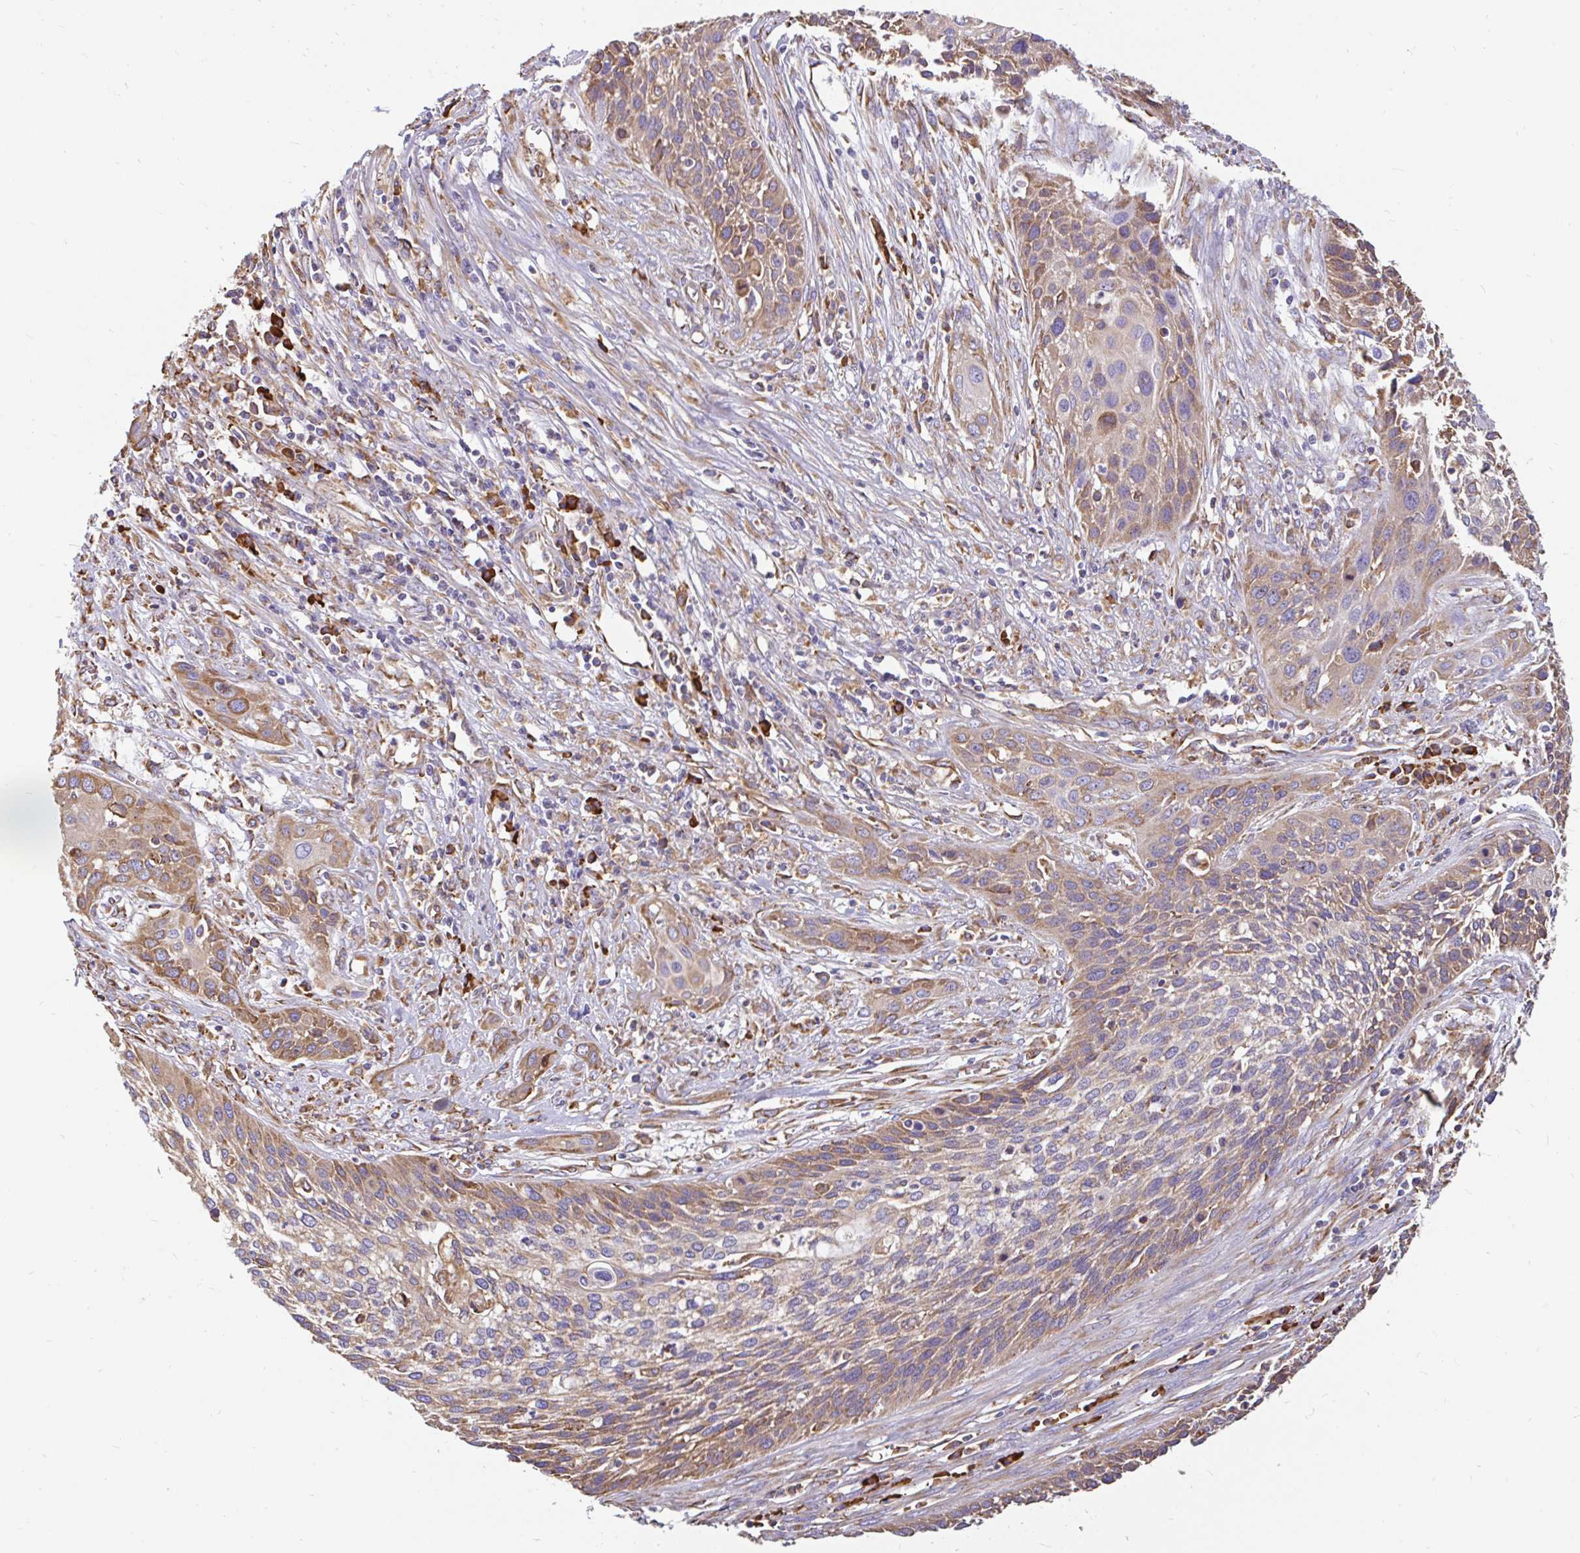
{"staining": {"intensity": "moderate", "quantity": "25%-75%", "location": "cytoplasmic/membranous"}, "tissue": "cervical cancer", "cell_type": "Tumor cells", "image_type": "cancer", "snomed": [{"axis": "morphology", "description": "Squamous cell carcinoma, NOS"}, {"axis": "topography", "description": "Cervix"}], "caption": "IHC photomicrograph of neoplastic tissue: human cervical cancer stained using immunohistochemistry (IHC) exhibits medium levels of moderate protein expression localized specifically in the cytoplasmic/membranous of tumor cells, appearing as a cytoplasmic/membranous brown color.", "gene": "EML5", "patient": {"sex": "female", "age": 34}}